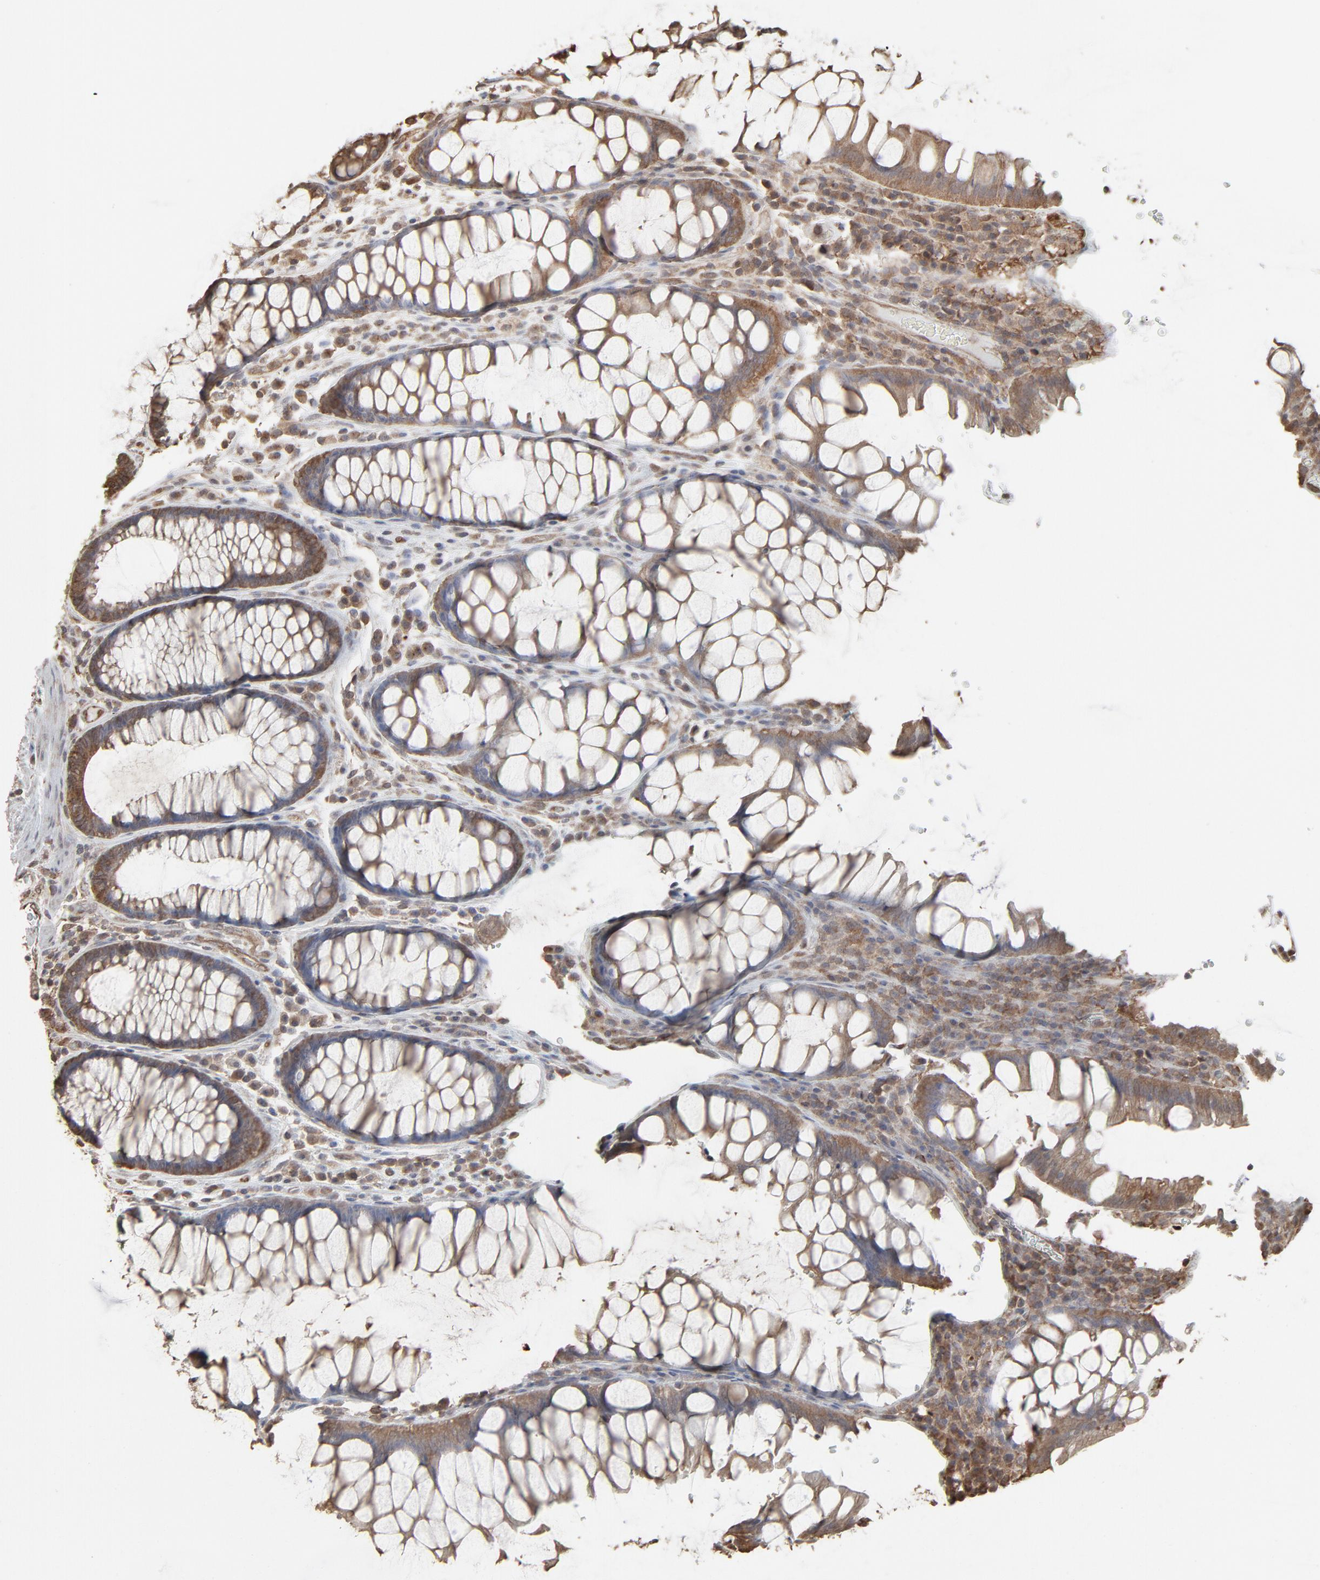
{"staining": {"intensity": "moderate", "quantity": ">75%", "location": "cytoplasmic/membranous"}, "tissue": "colorectal cancer", "cell_type": "Tumor cells", "image_type": "cancer", "snomed": [{"axis": "morphology", "description": "Normal tissue, NOS"}, {"axis": "morphology", "description": "Adenocarcinoma, NOS"}, {"axis": "topography", "description": "Colon"}], "caption": "High-power microscopy captured an immunohistochemistry photomicrograph of adenocarcinoma (colorectal), revealing moderate cytoplasmic/membranous positivity in about >75% of tumor cells. The protein of interest is shown in brown color, while the nuclei are stained blue.", "gene": "PPP2CA", "patient": {"sex": "female", "age": 78}}